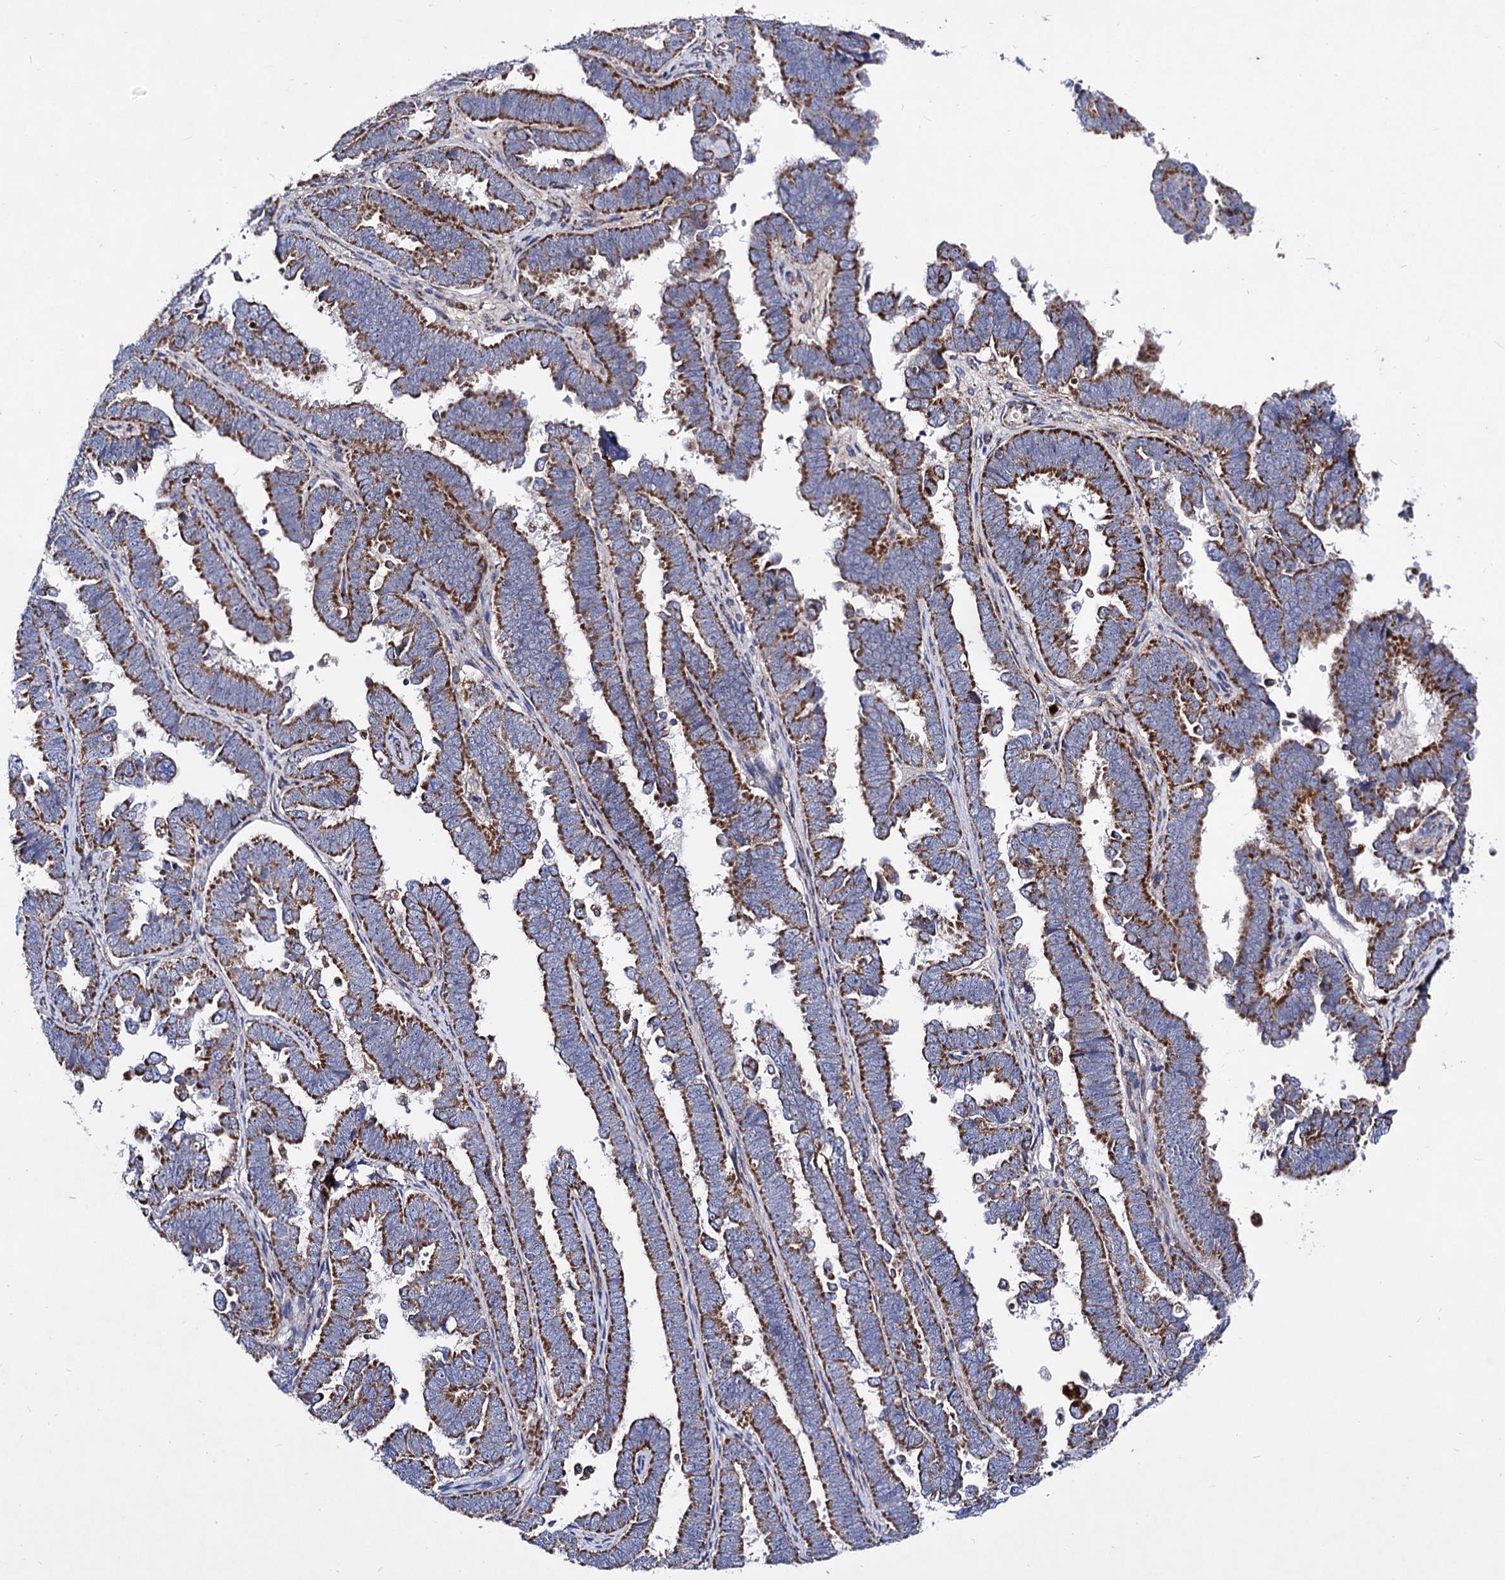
{"staining": {"intensity": "moderate", "quantity": ">75%", "location": "cytoplasmic/membranous"}, "tissue": "endometrial cancer", "cell_type": "Tumor cells", "image_type": "cancer", "snomed": [{"axis": "morphology", "description": "Adenocarcinoma, NOS"}, {"axis": "topography", "description": "Endometrium"}], "caption": "Human adenocarcinoma (endometrial) stained with a brown dye reveals moderate cytoplasmic/membranous positive positivity in approximately >75% of tumor cells.", "gene": "ACAD9", "patient": {"sex": "female", "age": 75}}